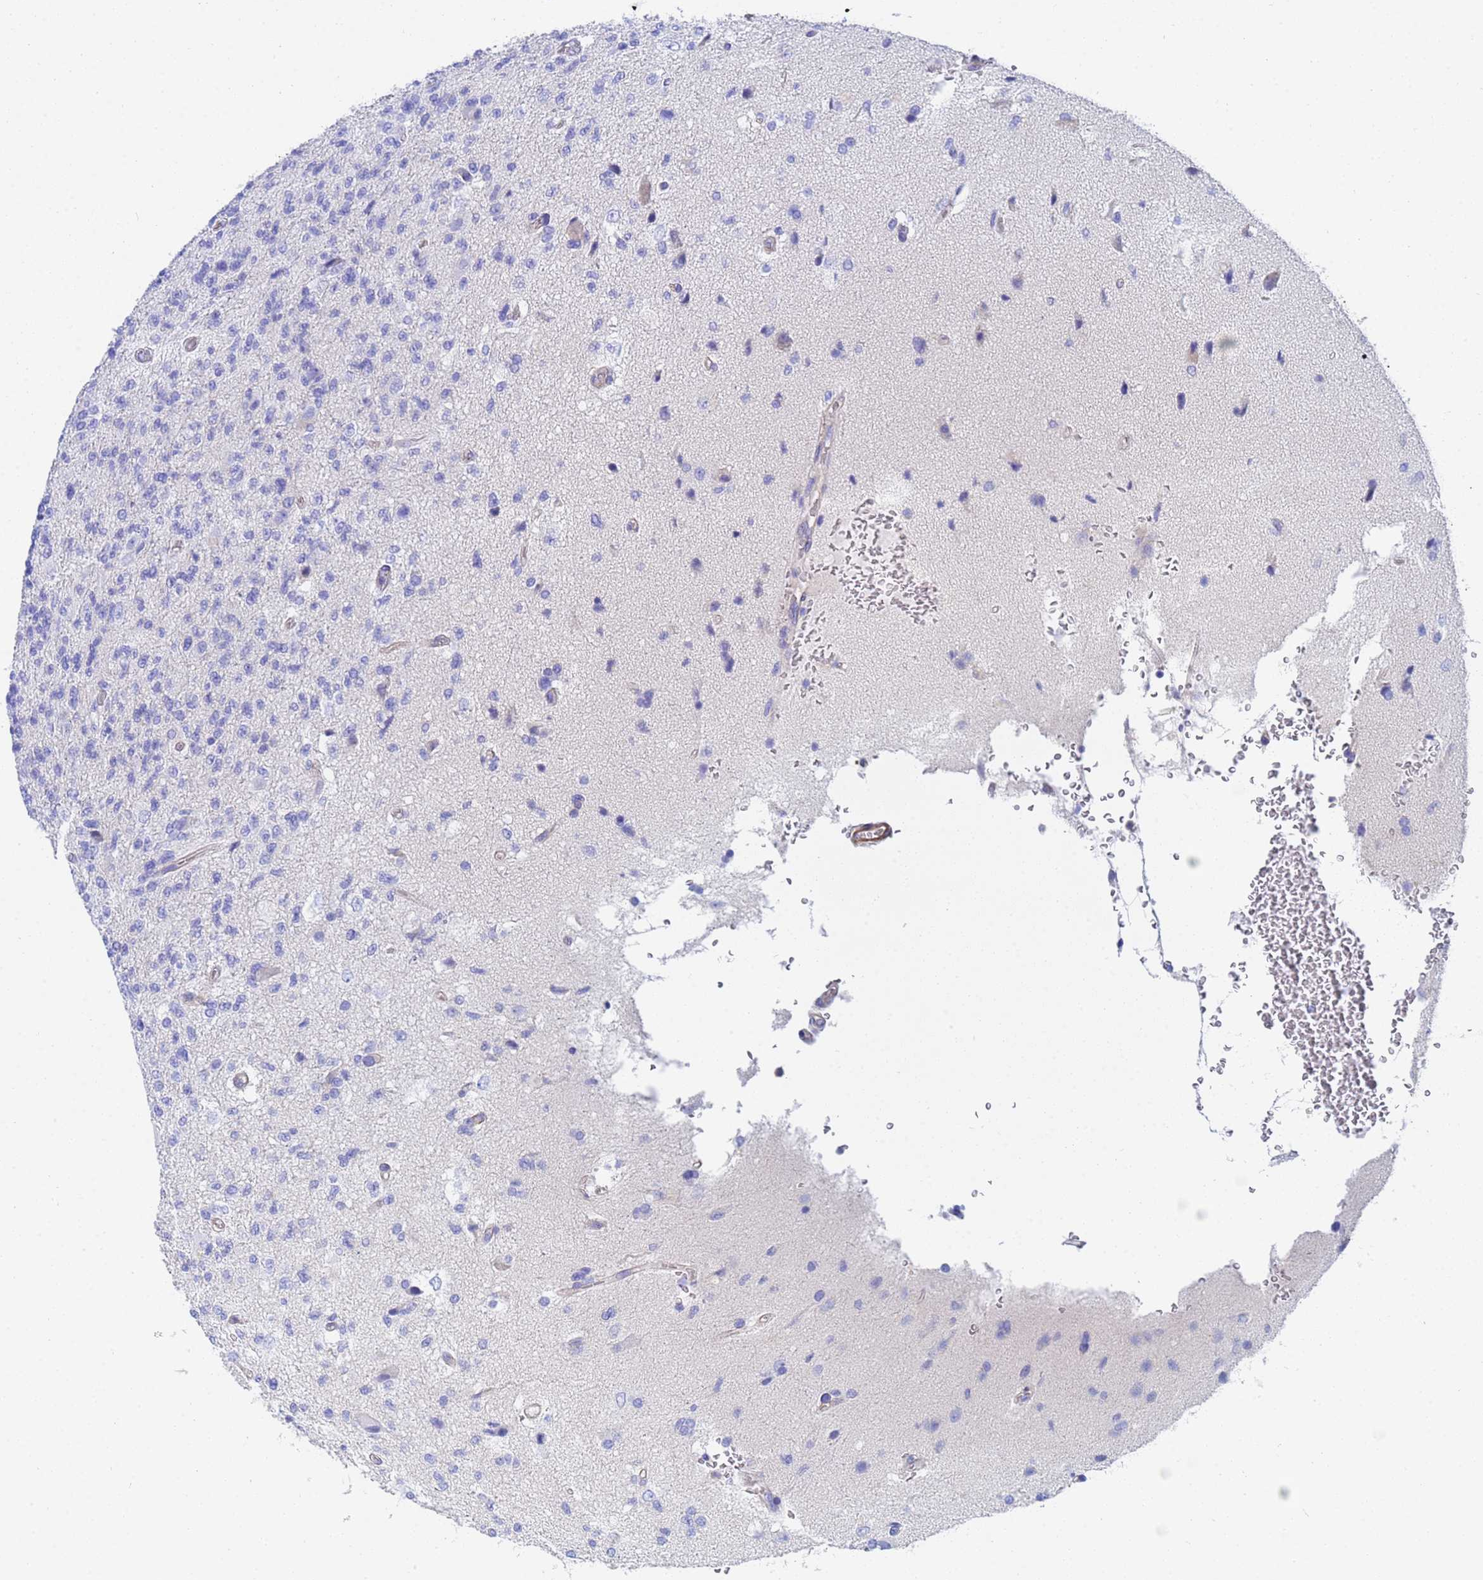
{"staining": {"intensity": "negative", "quantity": "none", "location": "none"}, "tissue": "glioma", "cell_type": "Tumor cells", "image_type": "cancer", "snomed": [{"axis": "morphology", "description": "Glioma, malignant, High grade"}, {"axis": "topography", "description": "Brain"}], "caption": "Human malignant glioma (high-grade) stained for a protein using immunohistochemistry shows no expression in tumor cells.", "gene": "CST4", "patient": {"sex": "male", "age": 56}}